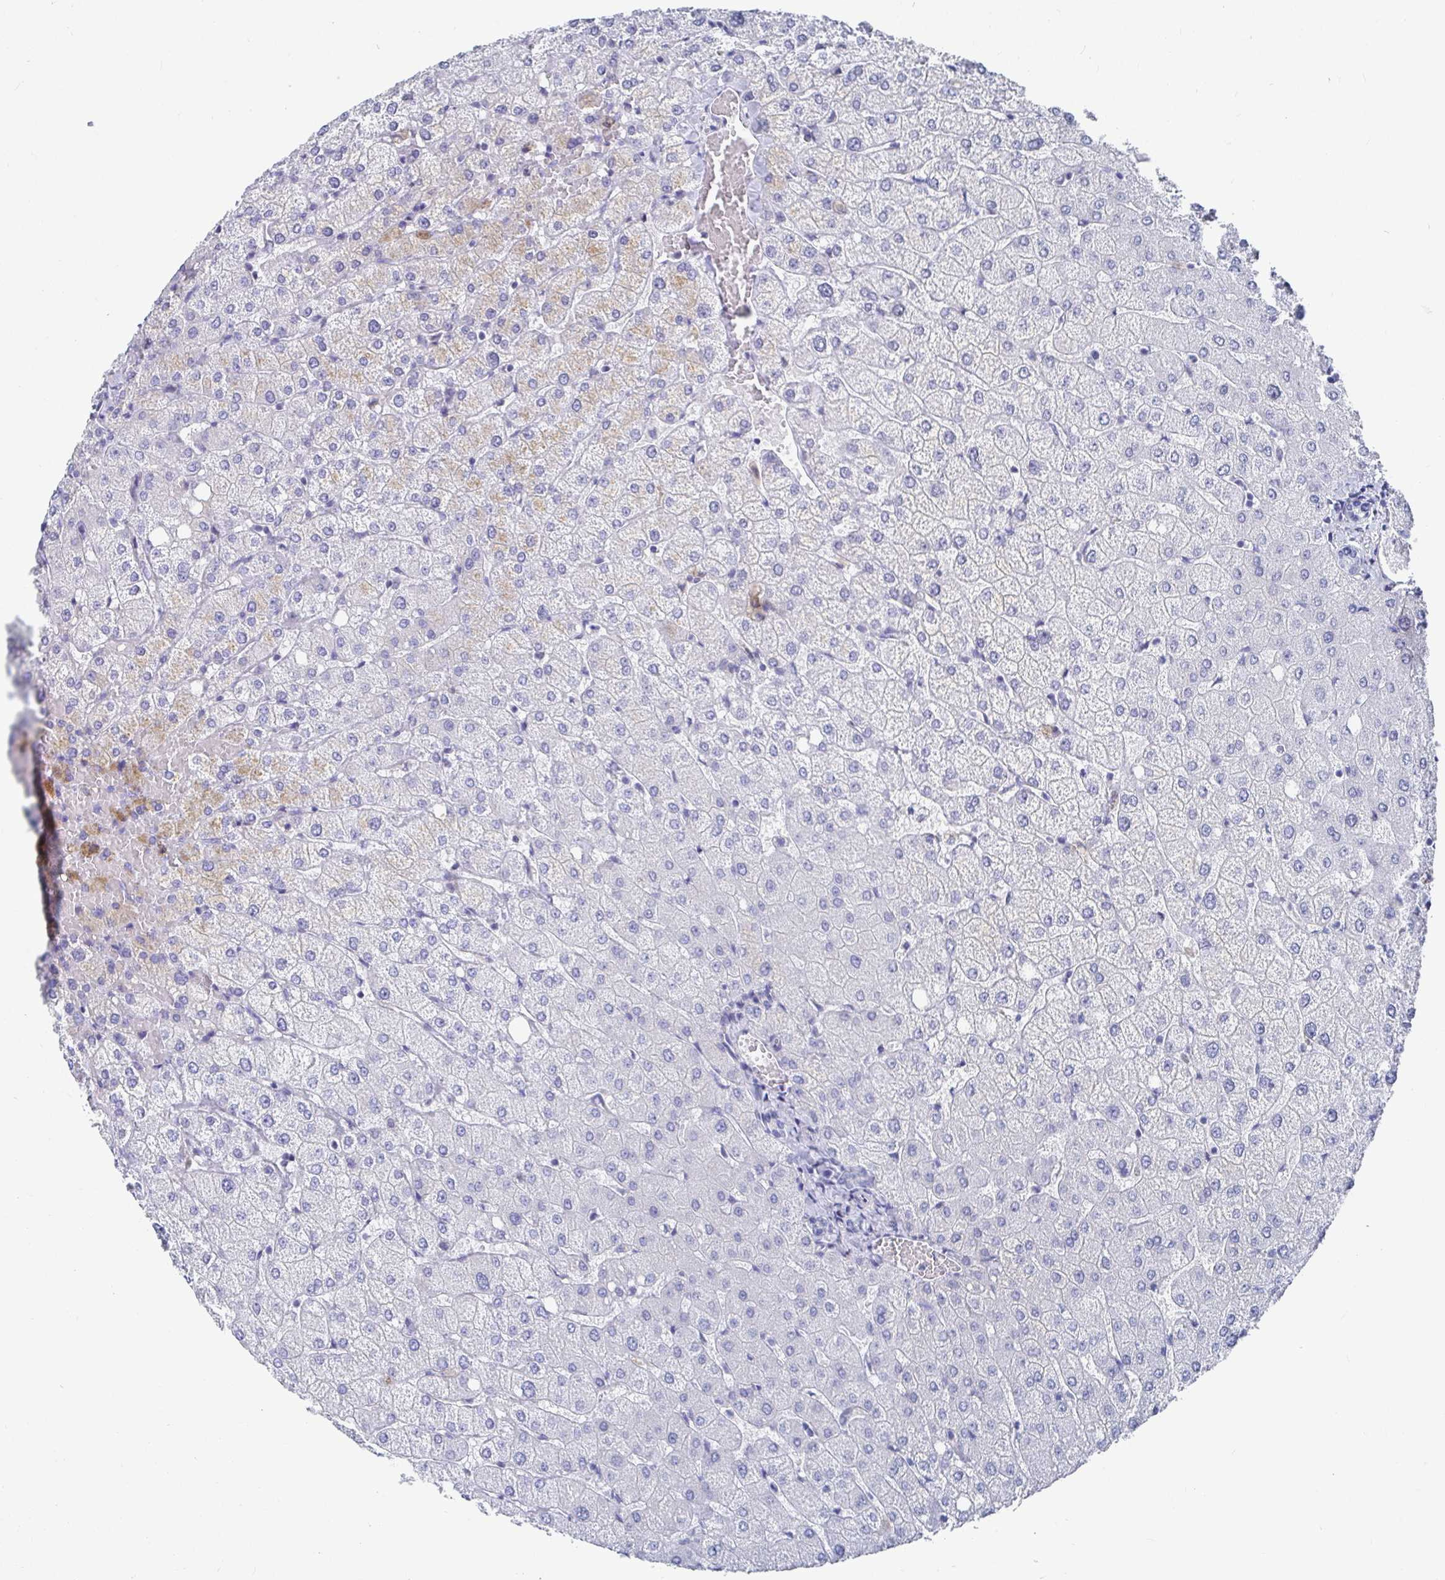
{"staining": {"intensity": "negative", "quantity": "none", "location": "none"}, "tissue": "liver", "cell_type": "Cholangiocytes", "image_type": "normal", "snomed": [{"axis": "morphology", "description": "Normal tissue, NOS"}, {"axis": "topography", "description": "Liver"}], "caption": "Immunohistochemical staining of benign liver exhibits no significant positivity in cholangiocytes.", "gene": "ZFP82", "patient": {"sex": "female", "age": 54}}